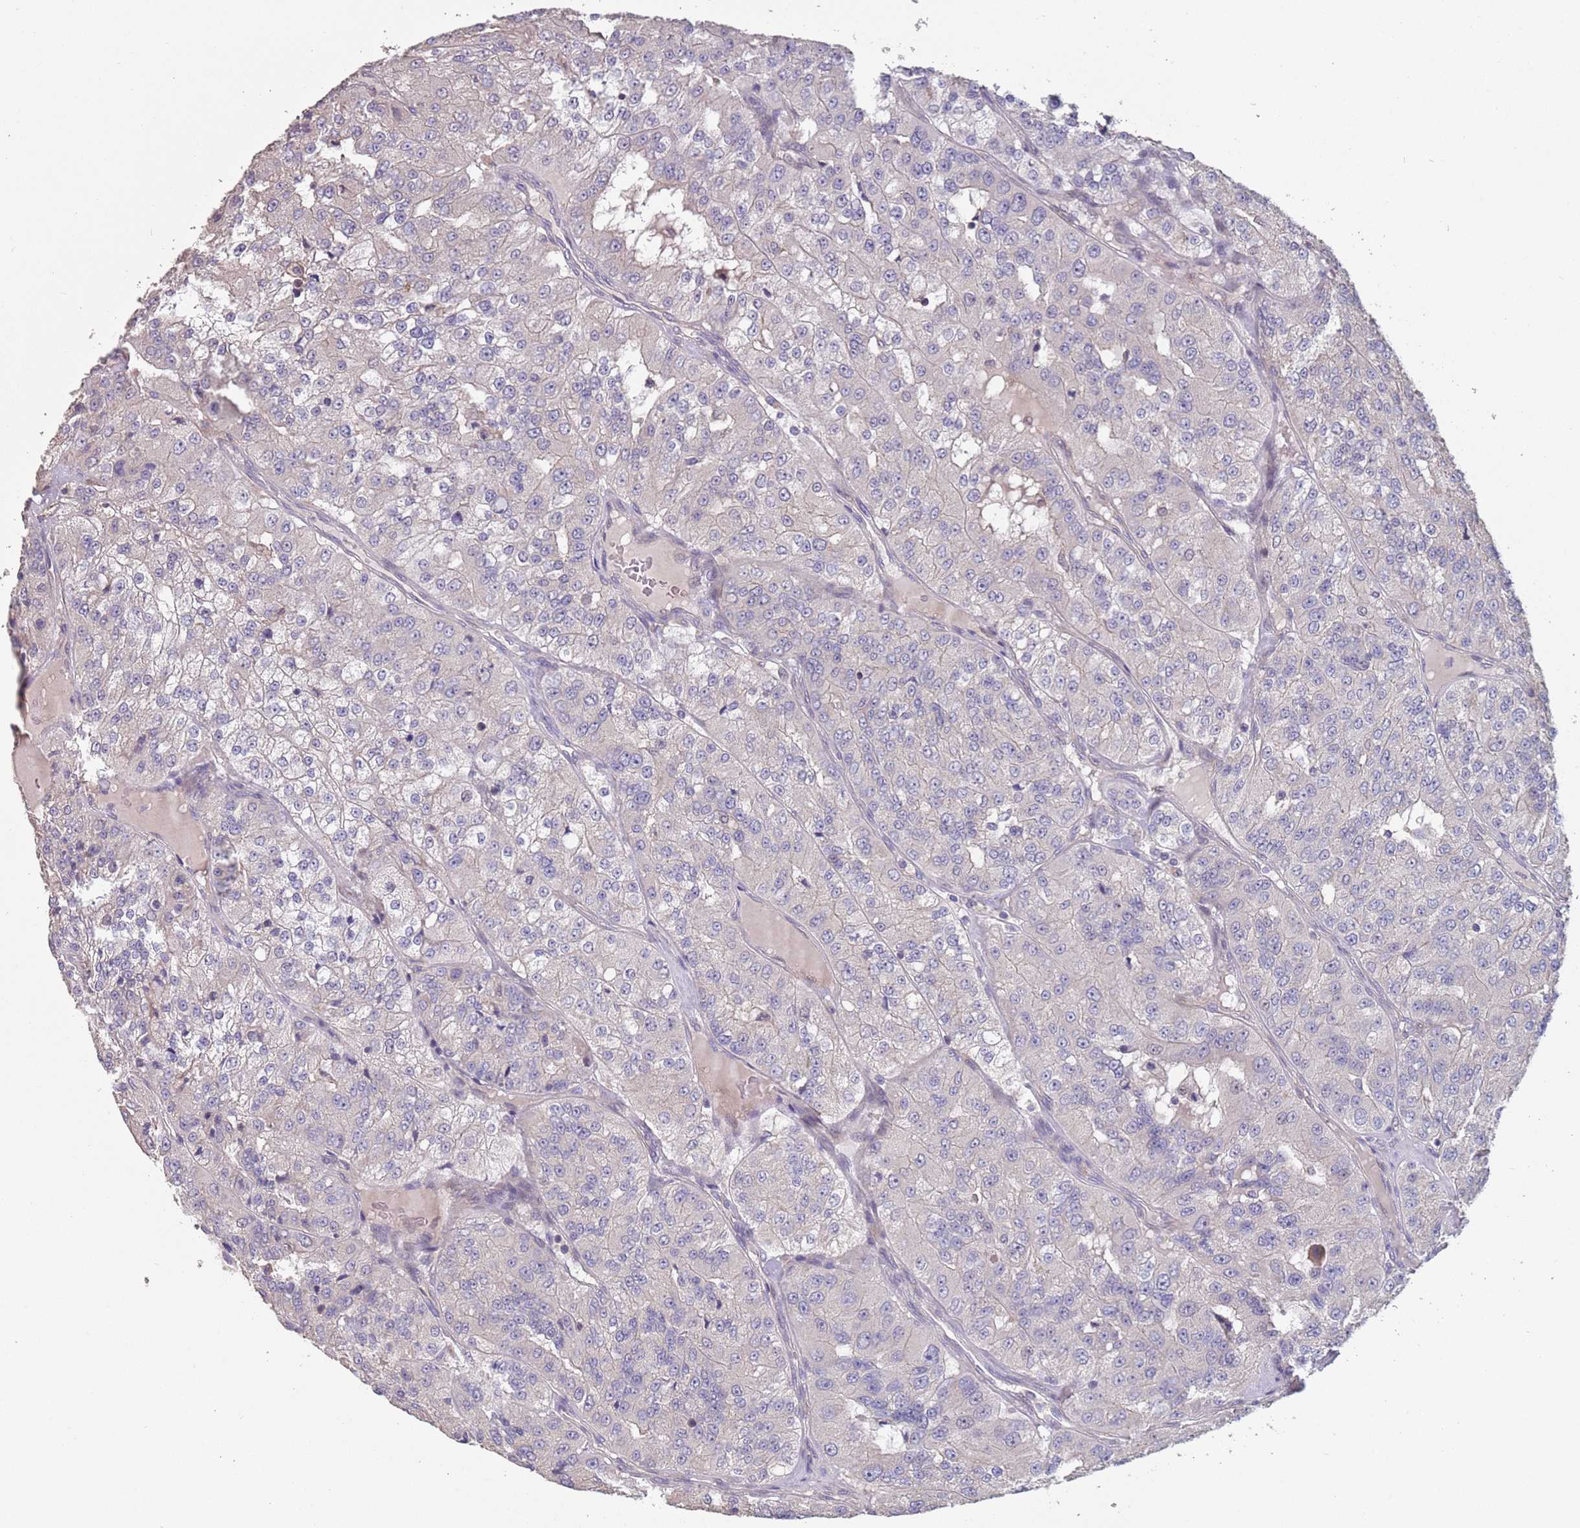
{"staining": {"intensity": "negative", "quantity": "none", "location": "none"}, "tissue": "renal cancer", "cell_type": "Tumor cells", "image_type": "cancer", "snomed": [{"axis": "morphology", "description": "Adenocarcinoma, NOS"}, {"axis": "topography", "description": "Kidney"}], "caption": "DAB immunohistochemical staining of human renal adenocarcinoma demonstrates no significant positivity in tumor cells. (DAB (3,3'-diaminobenzidine) IHC, high magnification).", "gene": "MBD3L1", "patient": {"sex": "female", "age": 63}}